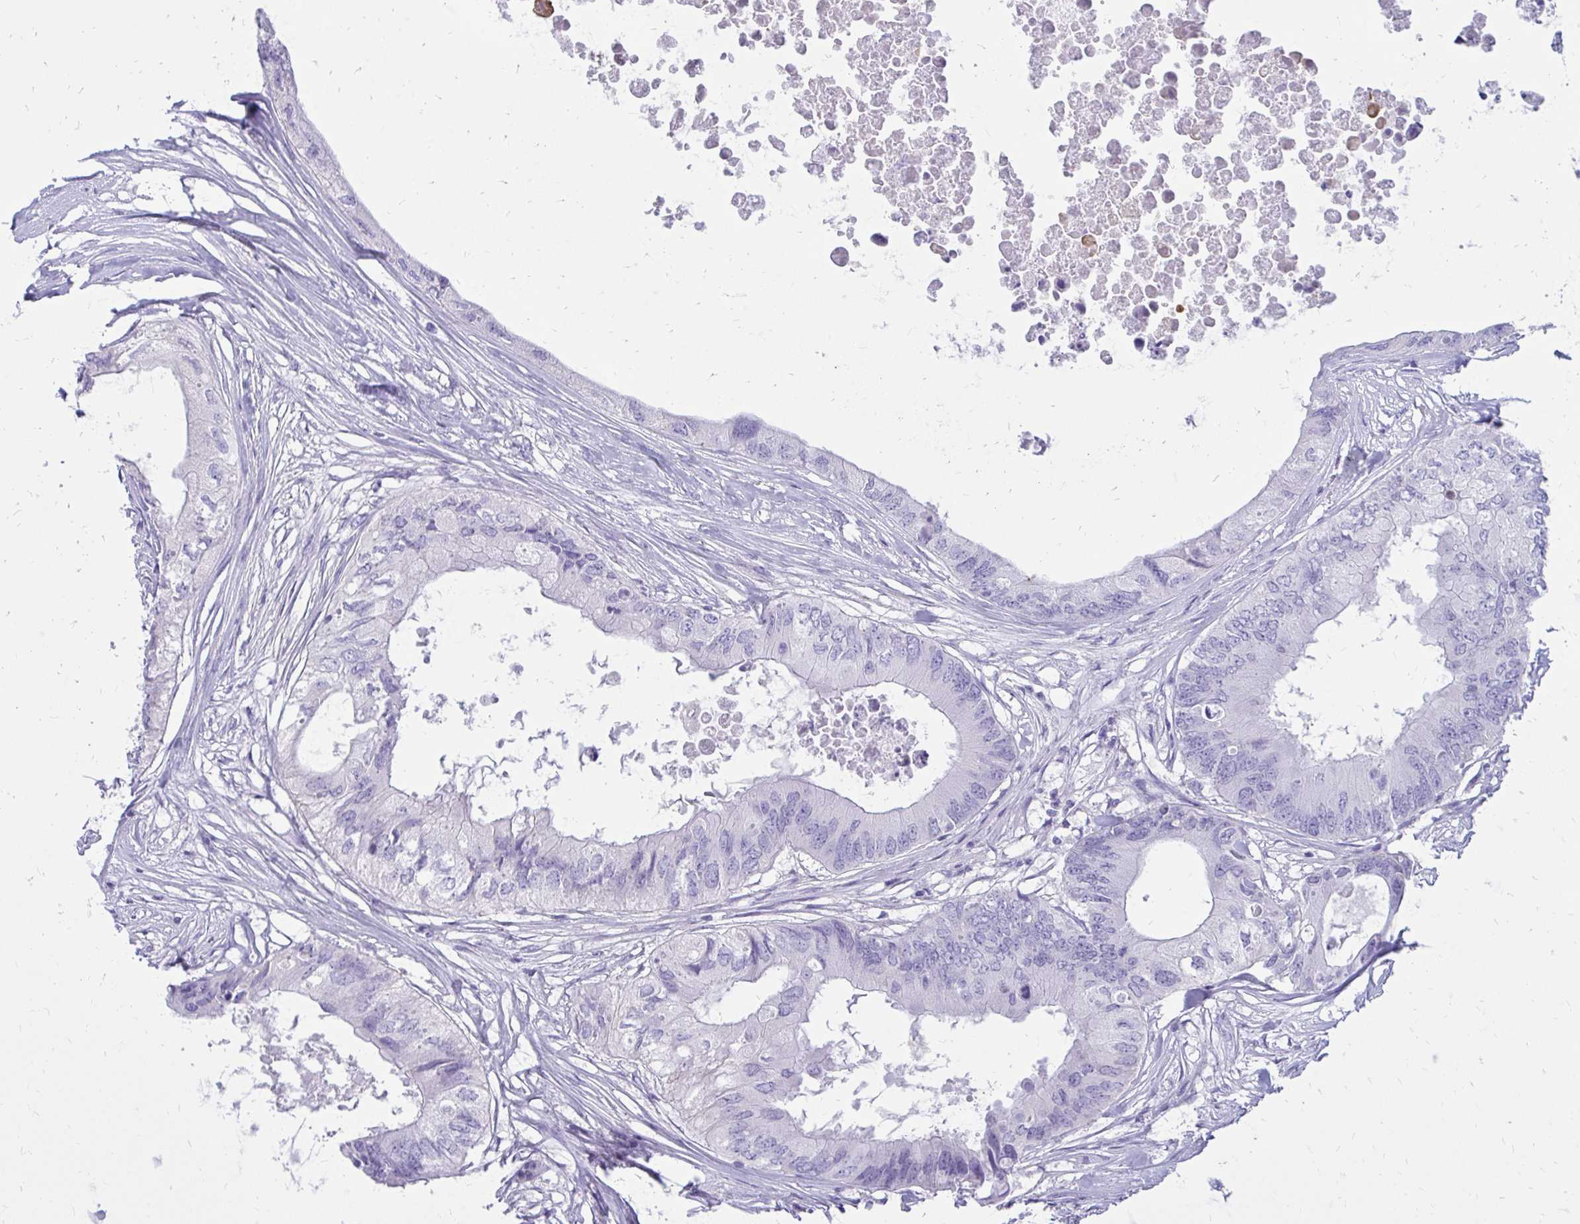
{"staining": {"intensity": "negative", "quantity": "none", "location": "none"}, "tissue": "colorectal cancer", "cell_type": "Tumor cells", "image_type": "cancer", "snomed": [{"axis": "morphology", "description": "Adenocarcinoma, NOS"}, {"axis": "topography", "description": "Colon"}], "caption": "The image reveals no significant expression in tumor cells of colorectal adenocarcinoma.", "gene": "NANOGNB", "patient": {"sex": "male", "age": 71}}